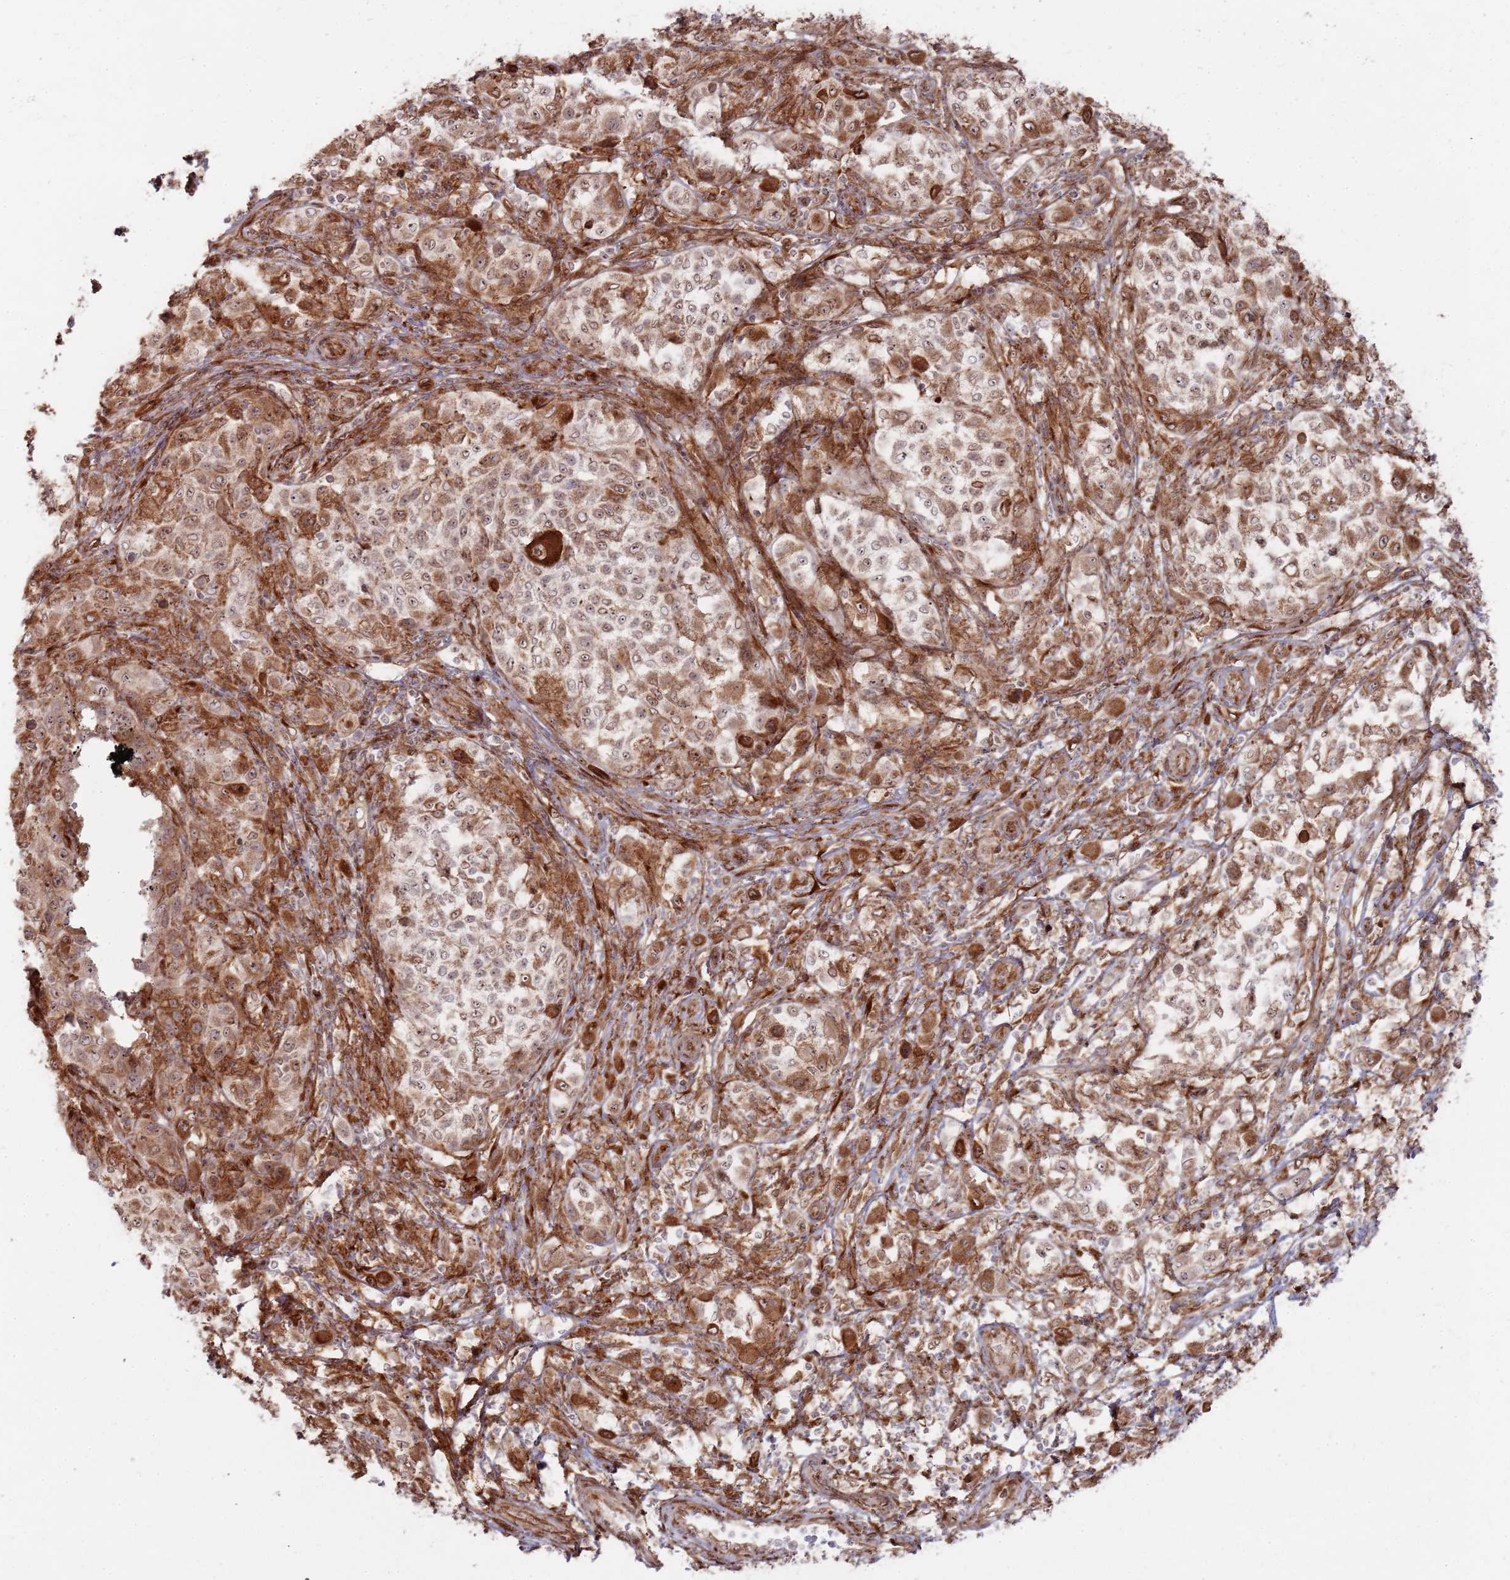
{"staining": {"intensity": "weak", "quantity": ">75%", "location": "cytoplasmic/membranous,nuclear"}, "tissue": "melanoma", "cell_type": "Tumor cells", "image_type": "cancer", "snomed": [{"axis": "morphology", "description": "Malignant melanoma, NOS"}, {"axis": "topography", "description": "Skin"}], "caption": "Malignant melanoma stained with a protein marker demonstrates weak staining in tumor cells.", "gene": "PHF21A", "patient": {"sex": "male", "age": 68}}